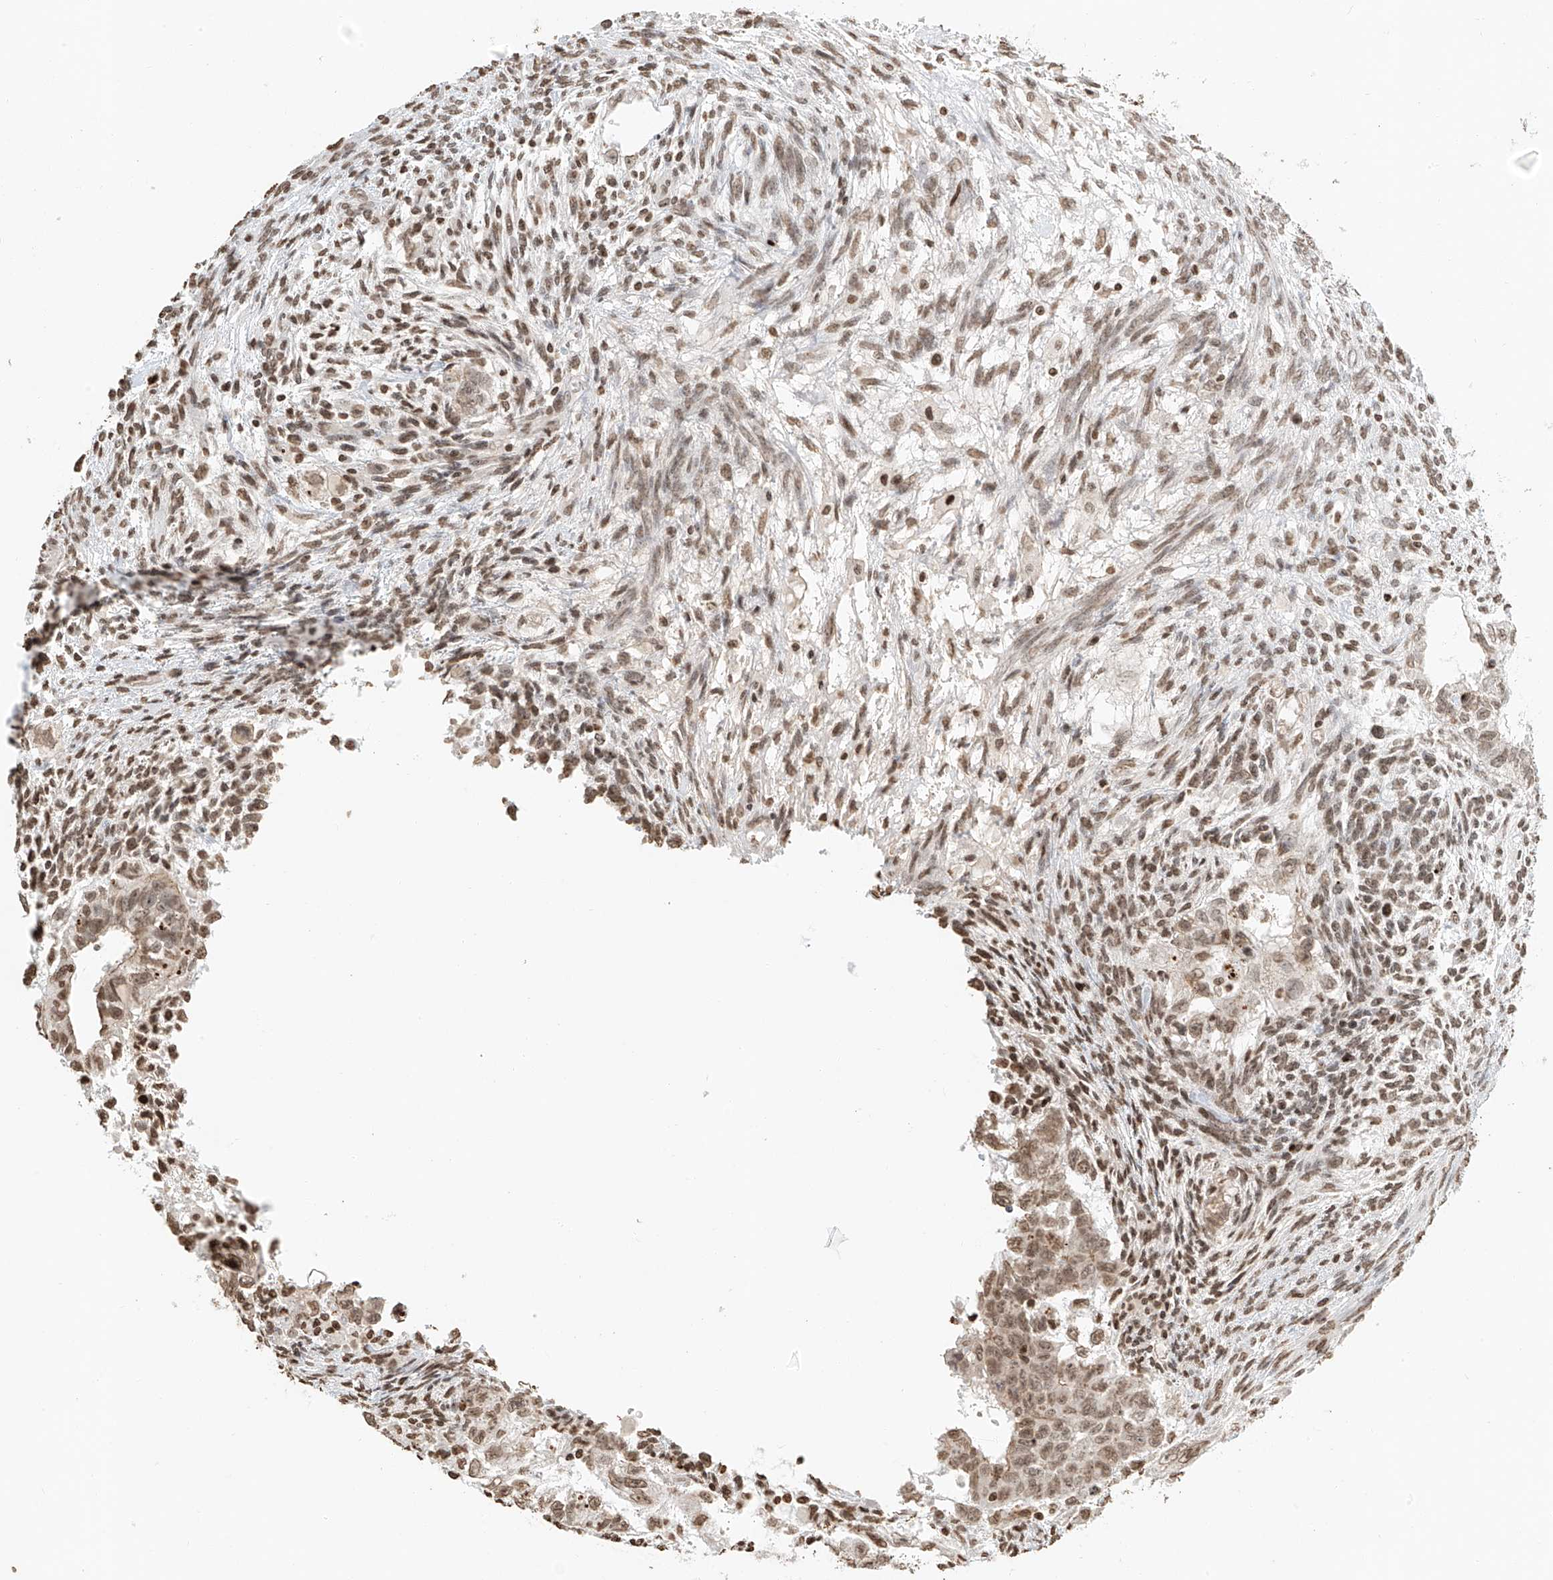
{"staining": {"intensity": "moderate", "quantity": ">75%", "location": "nuclear"}, "tissue": "testis cancer", "cell_type": "Tumor cells", "image_type": "cancer", "snomed": [{"axis": "morphology", "description": "Carcinoma, Embryonal, NOS"}, {"axis": "topography", "description": "Testis"}], "caption": "Embryonal carcinoma (testis) stained for a protein reveals moderate nuclear positivity in tumor cells.", "gene": "C17orf58", "patient": {"sex": "male", "age": 37}}